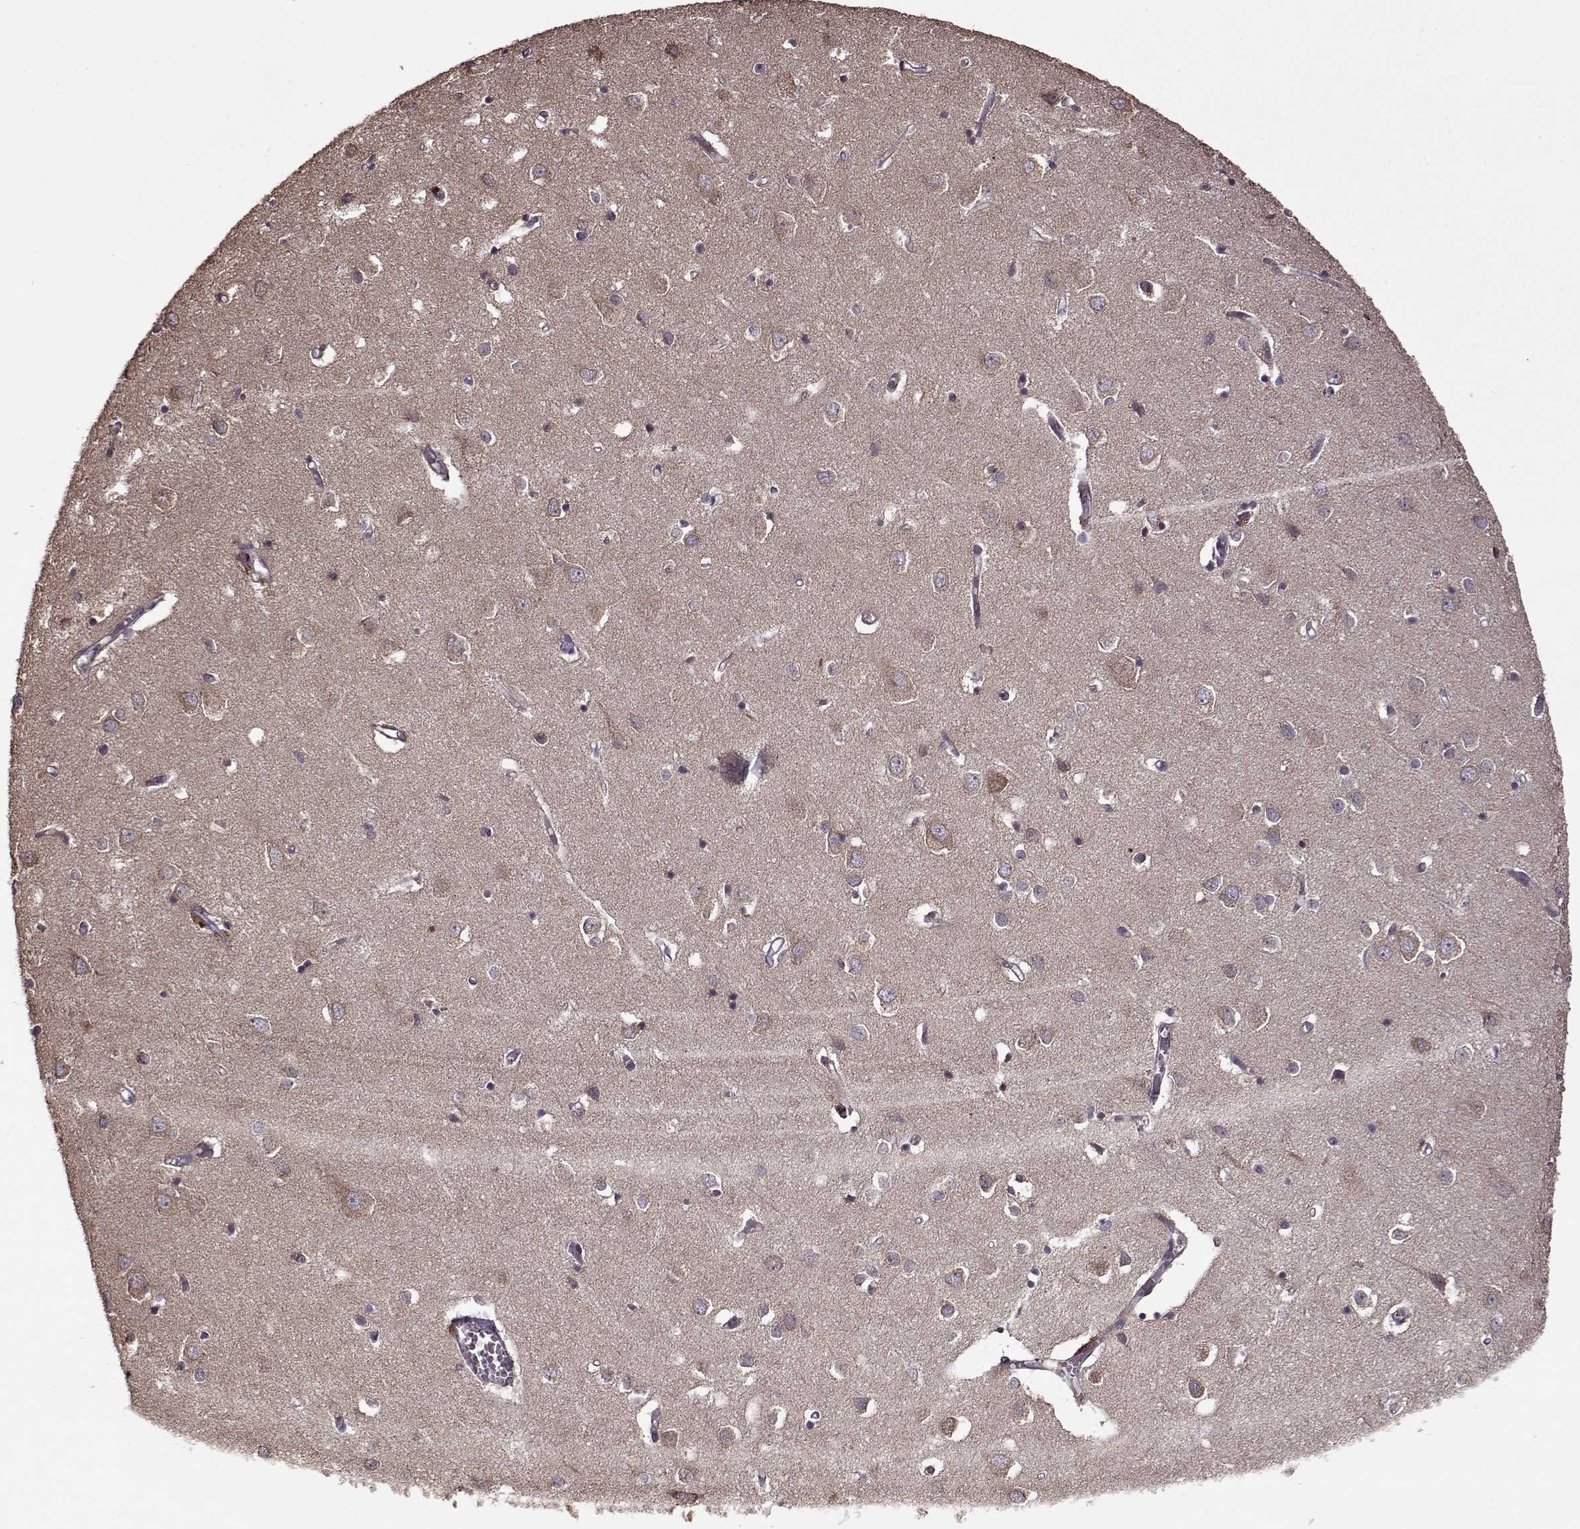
{"staining": {"intensity": "negative", "quantity": "none", "location": "none"}, "tissue": "cerebral cortex", "cell_type": "Endothelial cells", "image_type": "normal", "snomed": [{"axis": "morphology", "description": "Normal tissue, NOS"}, {"axis": "topography", "description": "Cerebral cortex"}], "caption": "Immunohistochemistry (IHC) image of benign human cerebral cortex stained for a protein (brown), which reveals no expression in endothelial cells.", "gene": "IMMP1L", "patient": {"sex": "male", "age": 70}}